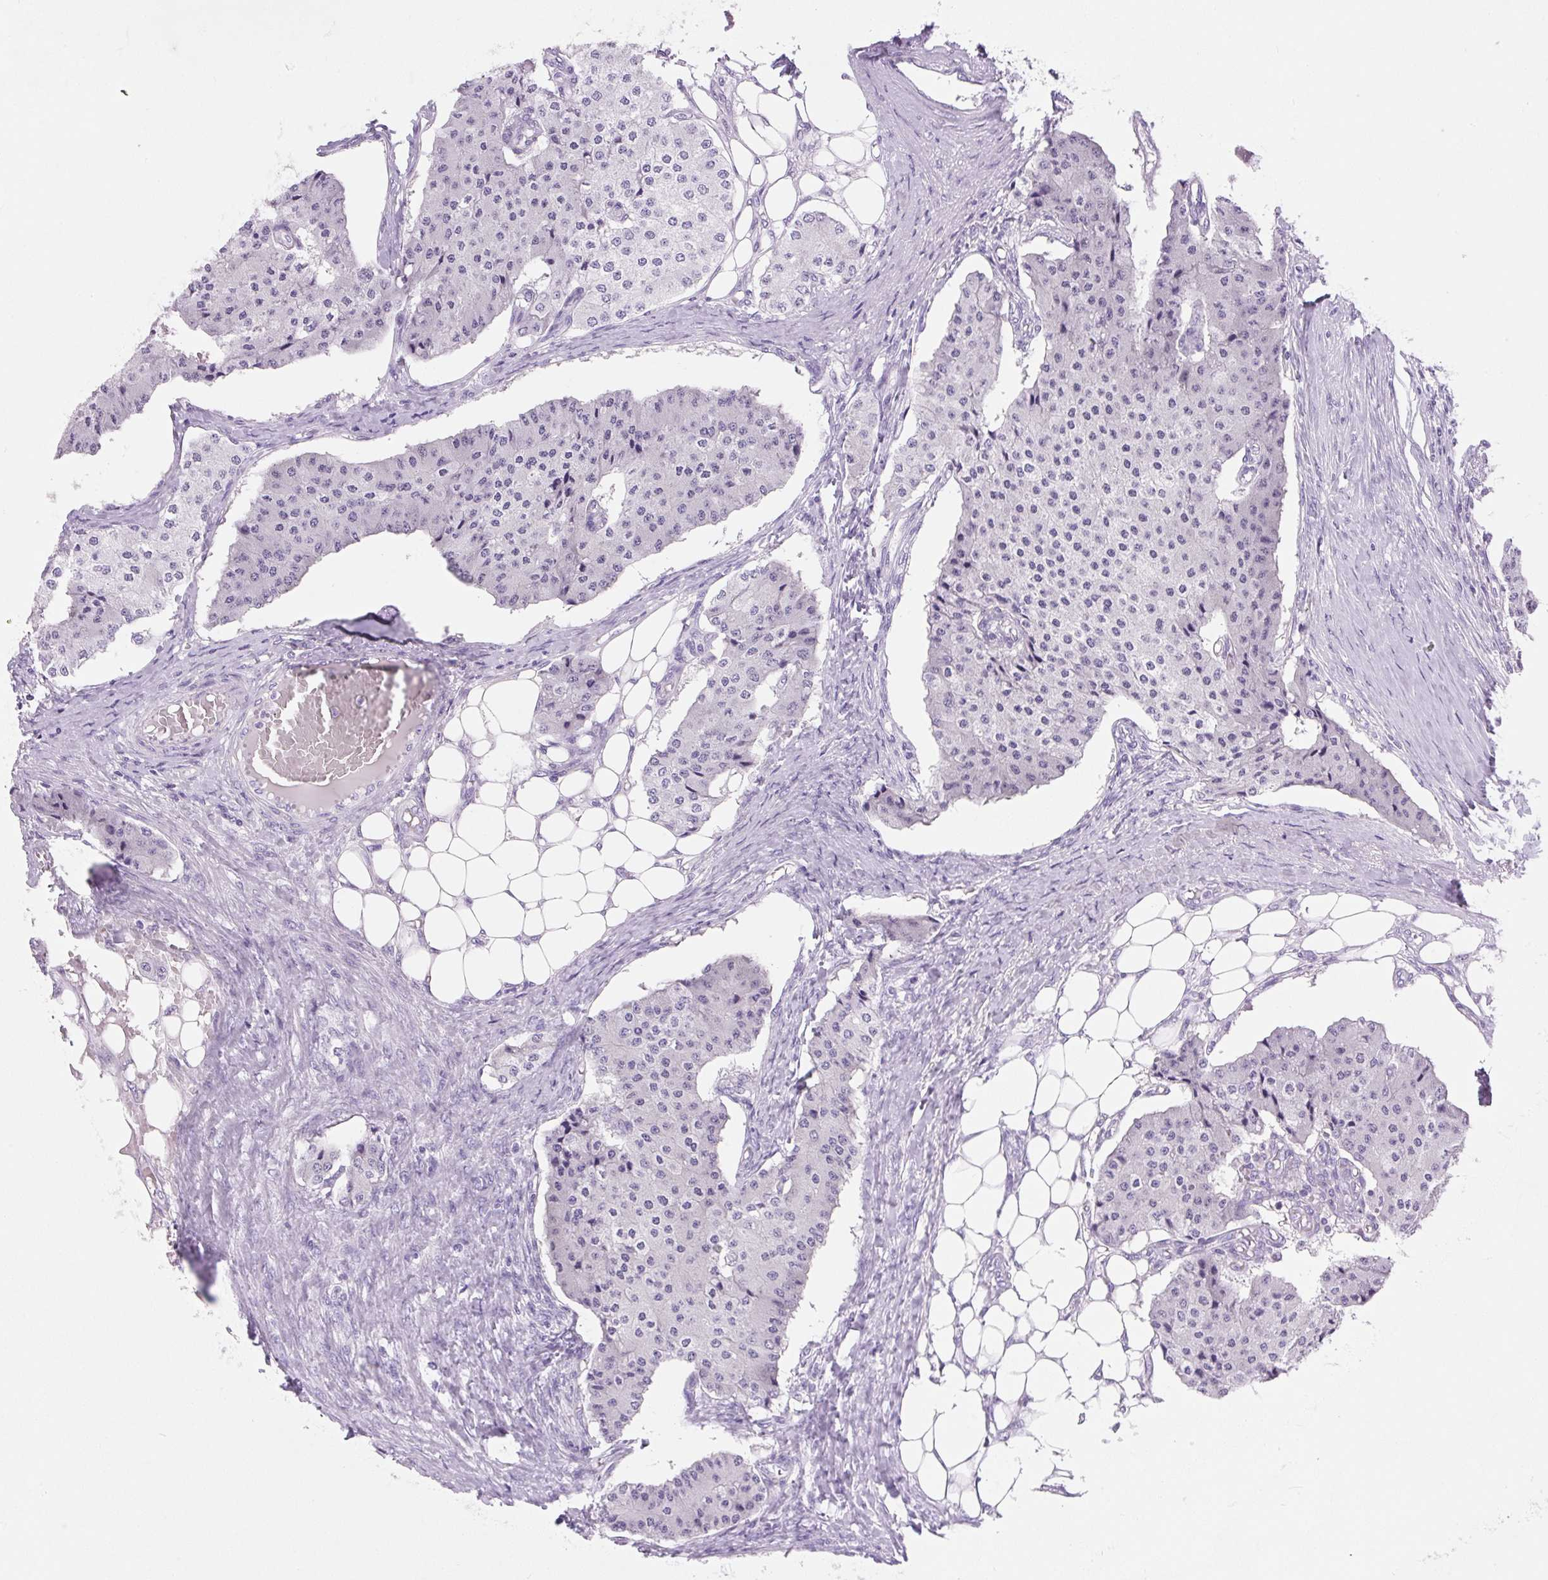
{"staining": {"intensity": "negative", "quantity": "none", "location": "none"}, "tissue": "carcinoid", "cell_type": "Tumor cells", "image_type": "cancer", "snomed": [{"axis": "morphology", "description": "Carcinoid, malignant, NOS"}, {"axis": "topography", "description": "Colon"}], "caption": "The micrograph demonstrates no significant positivity in tumor cells of carcinoid.", "gene": "VPREB1", "patient": {"sex": "female", "age": 52}}